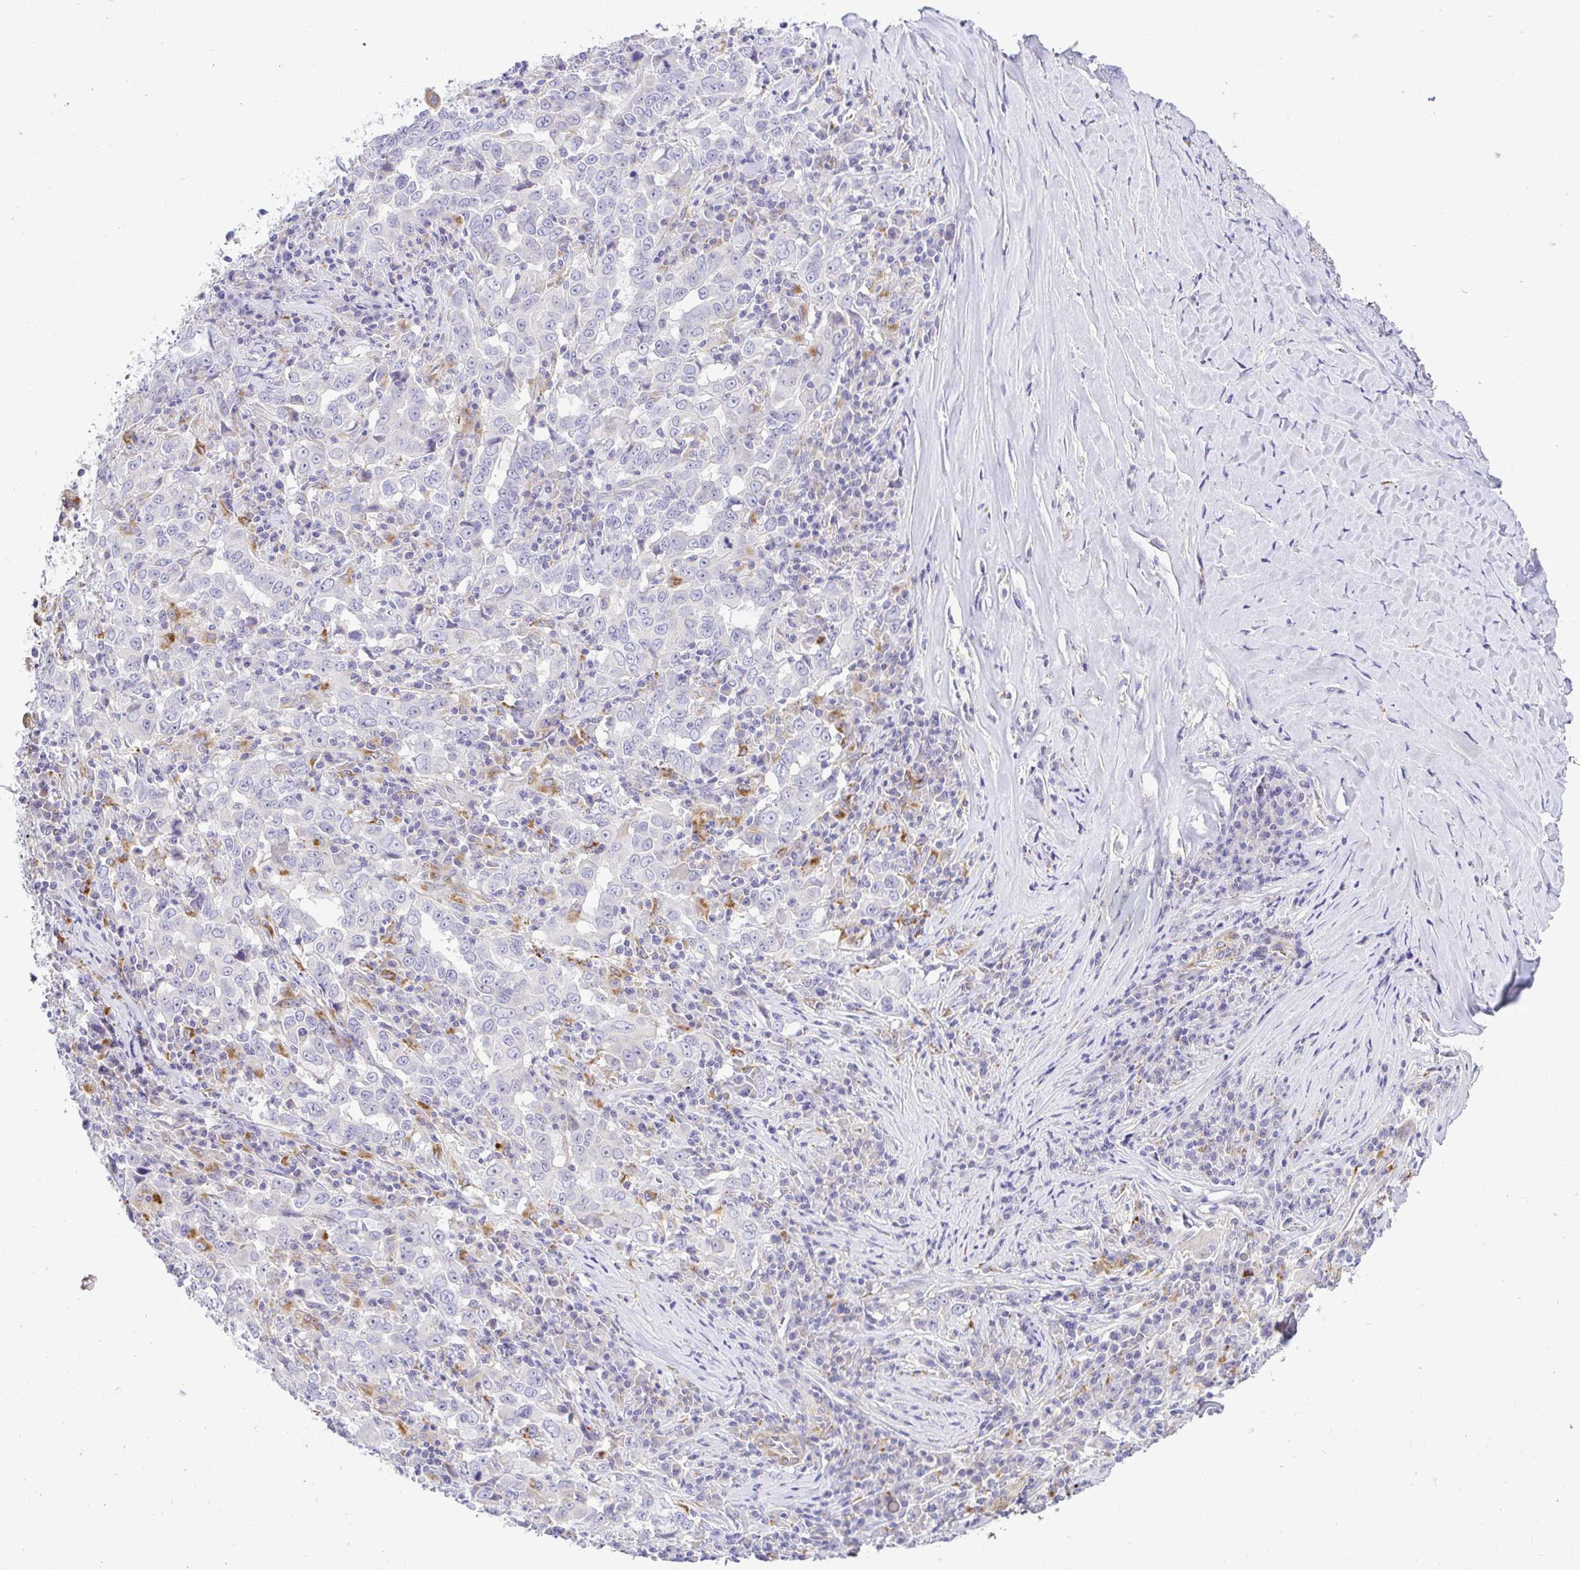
{"staining": {"intensity": "negative", "quantity": "none", "location": "none"}, "tissue": "lung cancer", "cell_type": "Tumor cells", "image_type": "cancer", "snomed": [{"axis": "morphology", "description": "Adenocarcinoma, NOS"}, {"axis": "topography", "description": "Lung"}], "caption": "Lung cancer (adenocarcinoma) was stained to show a protein in brown. There is no significant staining in tumor cells. (Stains: DAB IHC with hematoxylin counter stain, Microscopy: brightfield microscopy at high magnification).", "gene": "PKN3", "patient": {"sex": "male", "age": 67}}